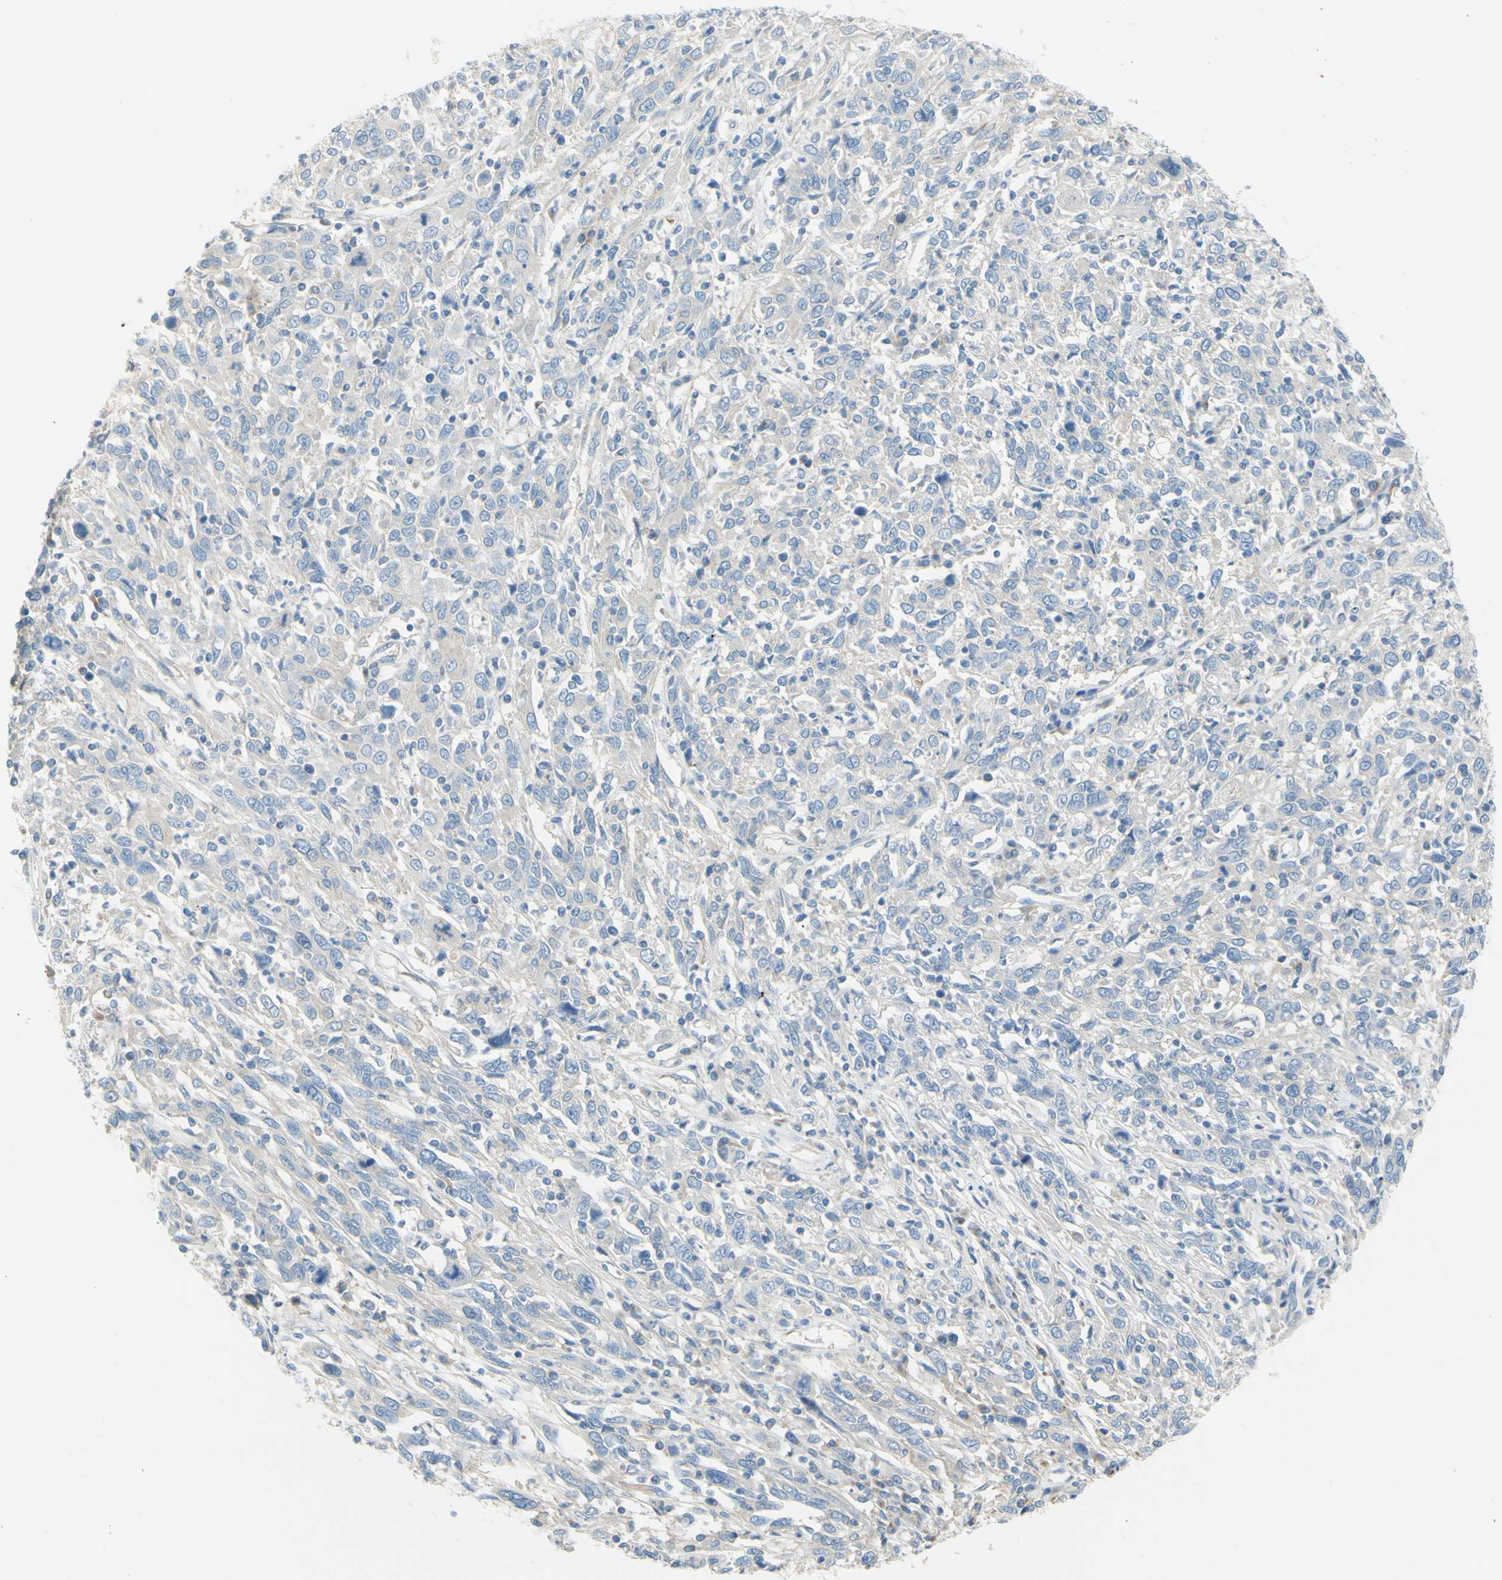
{"staining": {"intensity": "weak", "quantity": ">75%", "location": "cytoplasmic/membranous"}, "tissue": "cervical cancer", "cell_type": "Tumor cells", "image_type": "cancer", "snomed": [{"axis": "morphology", "description": "Squamous cell carcinoma, NOS"}, {"axis": "topography", "description": "Cervix"}], "caption": "Immunohistochemical staining of human cervical squamous cell carcinoma exhibits low levels of weak cytoplasmic/membranous protein staining in about >75% of tumor cells.", "gene": "FRMD4B", "patient": {"sex": "female", "age": 46}}